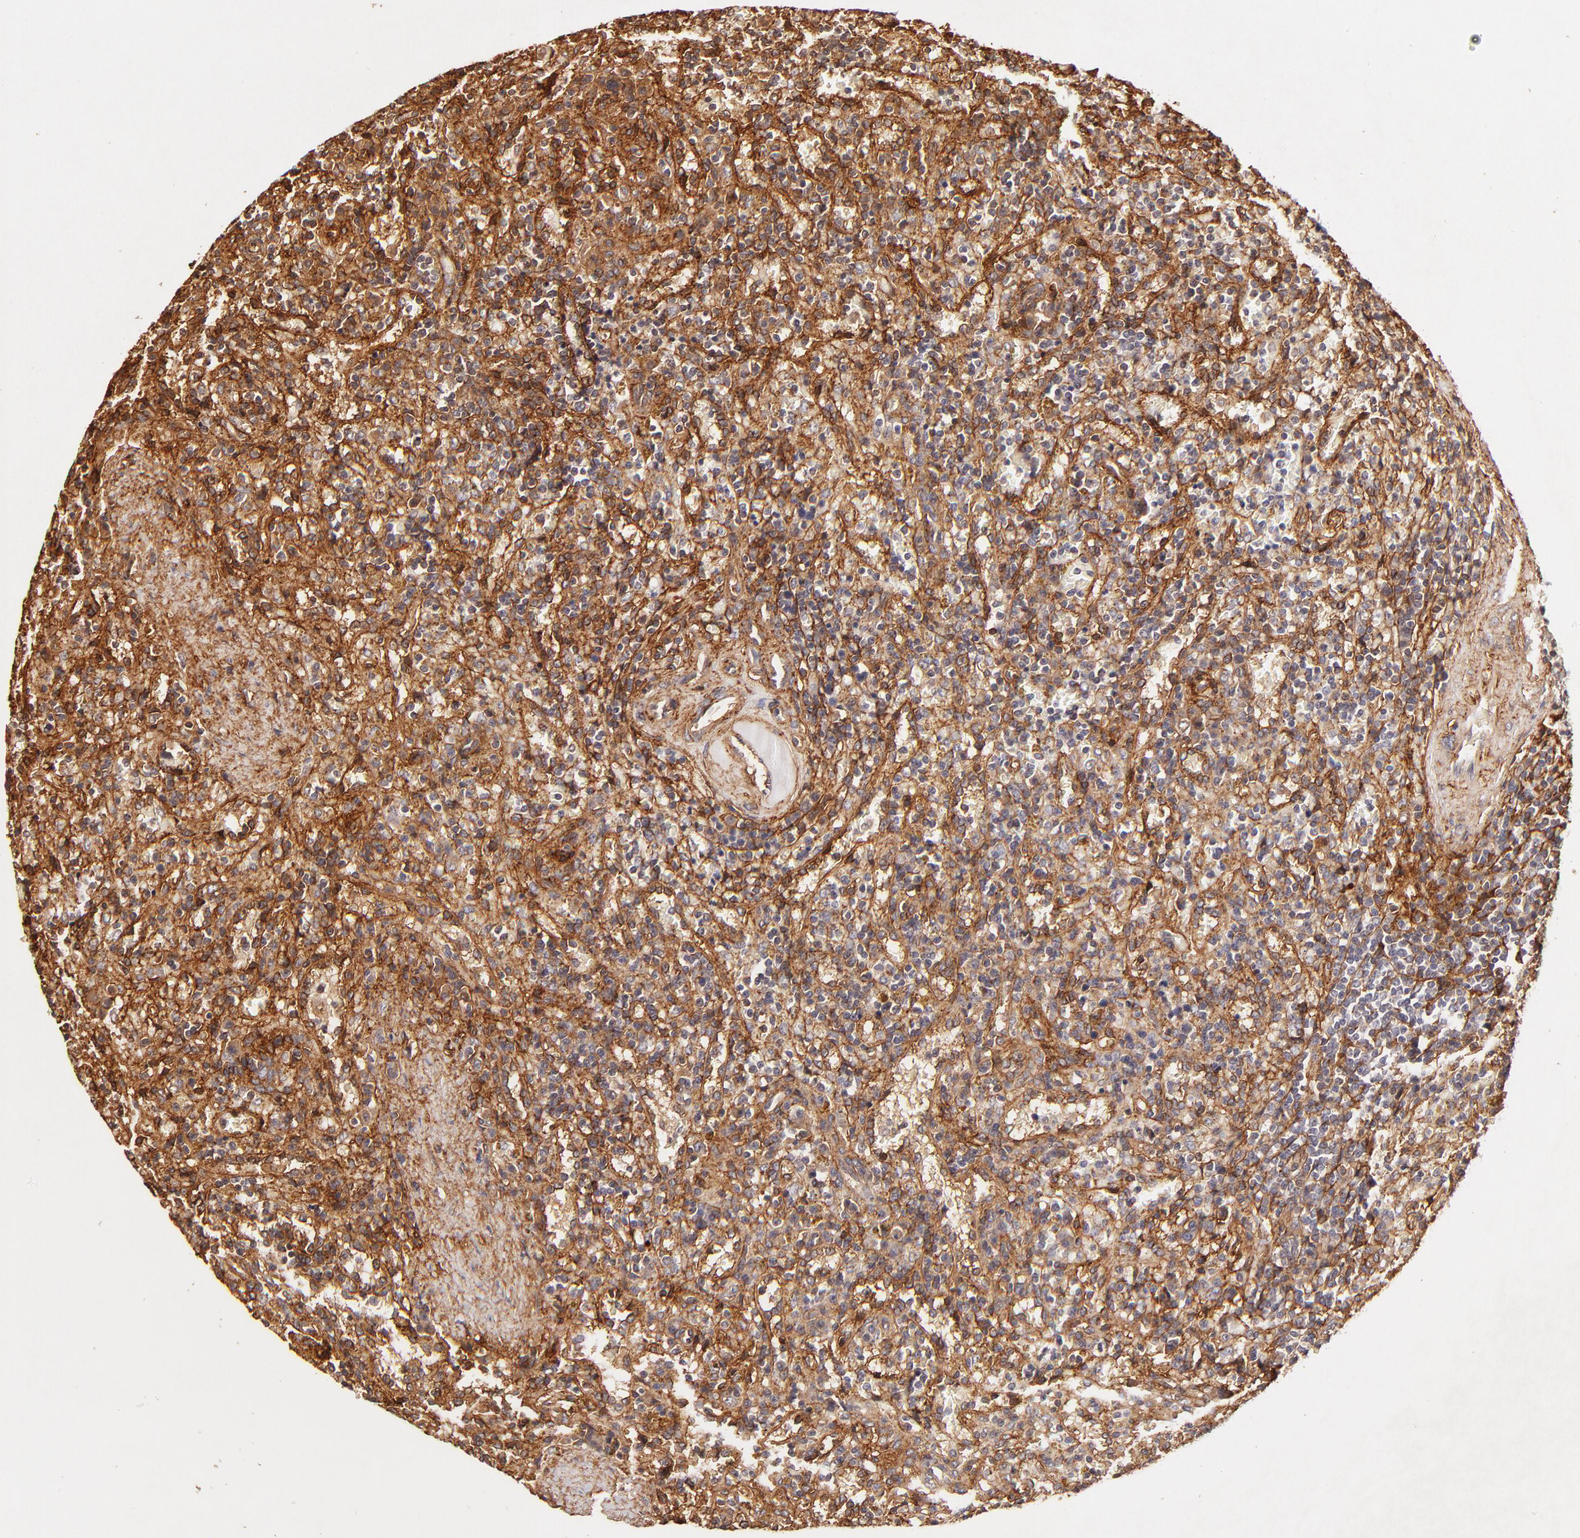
{"staining": {"intensity": "weak", "quantity": "25%-75%", "location": "cytoplasmic/membranous"}, "tissue": "lymphoma", "cell_type": "Tumor cells", "image_type": "cancer", "snomed": [{"axis": "morphology", "description": "Malignant lymphoma, non-Hodgkin's type, Low grade"}, {"axis": "topography", "description": "Spleen"}], "caption": "High-power microscopy captured an IHC micrograph of lymphoma, revealing weak cytoplasmic/membranous staining in about 25%-75% of tumor cells. The protein of interest is shown in brown color, while the nuclei are stained blue.", "gene": "ITGB1", "patient": {"sex": "female", "age": 65}}